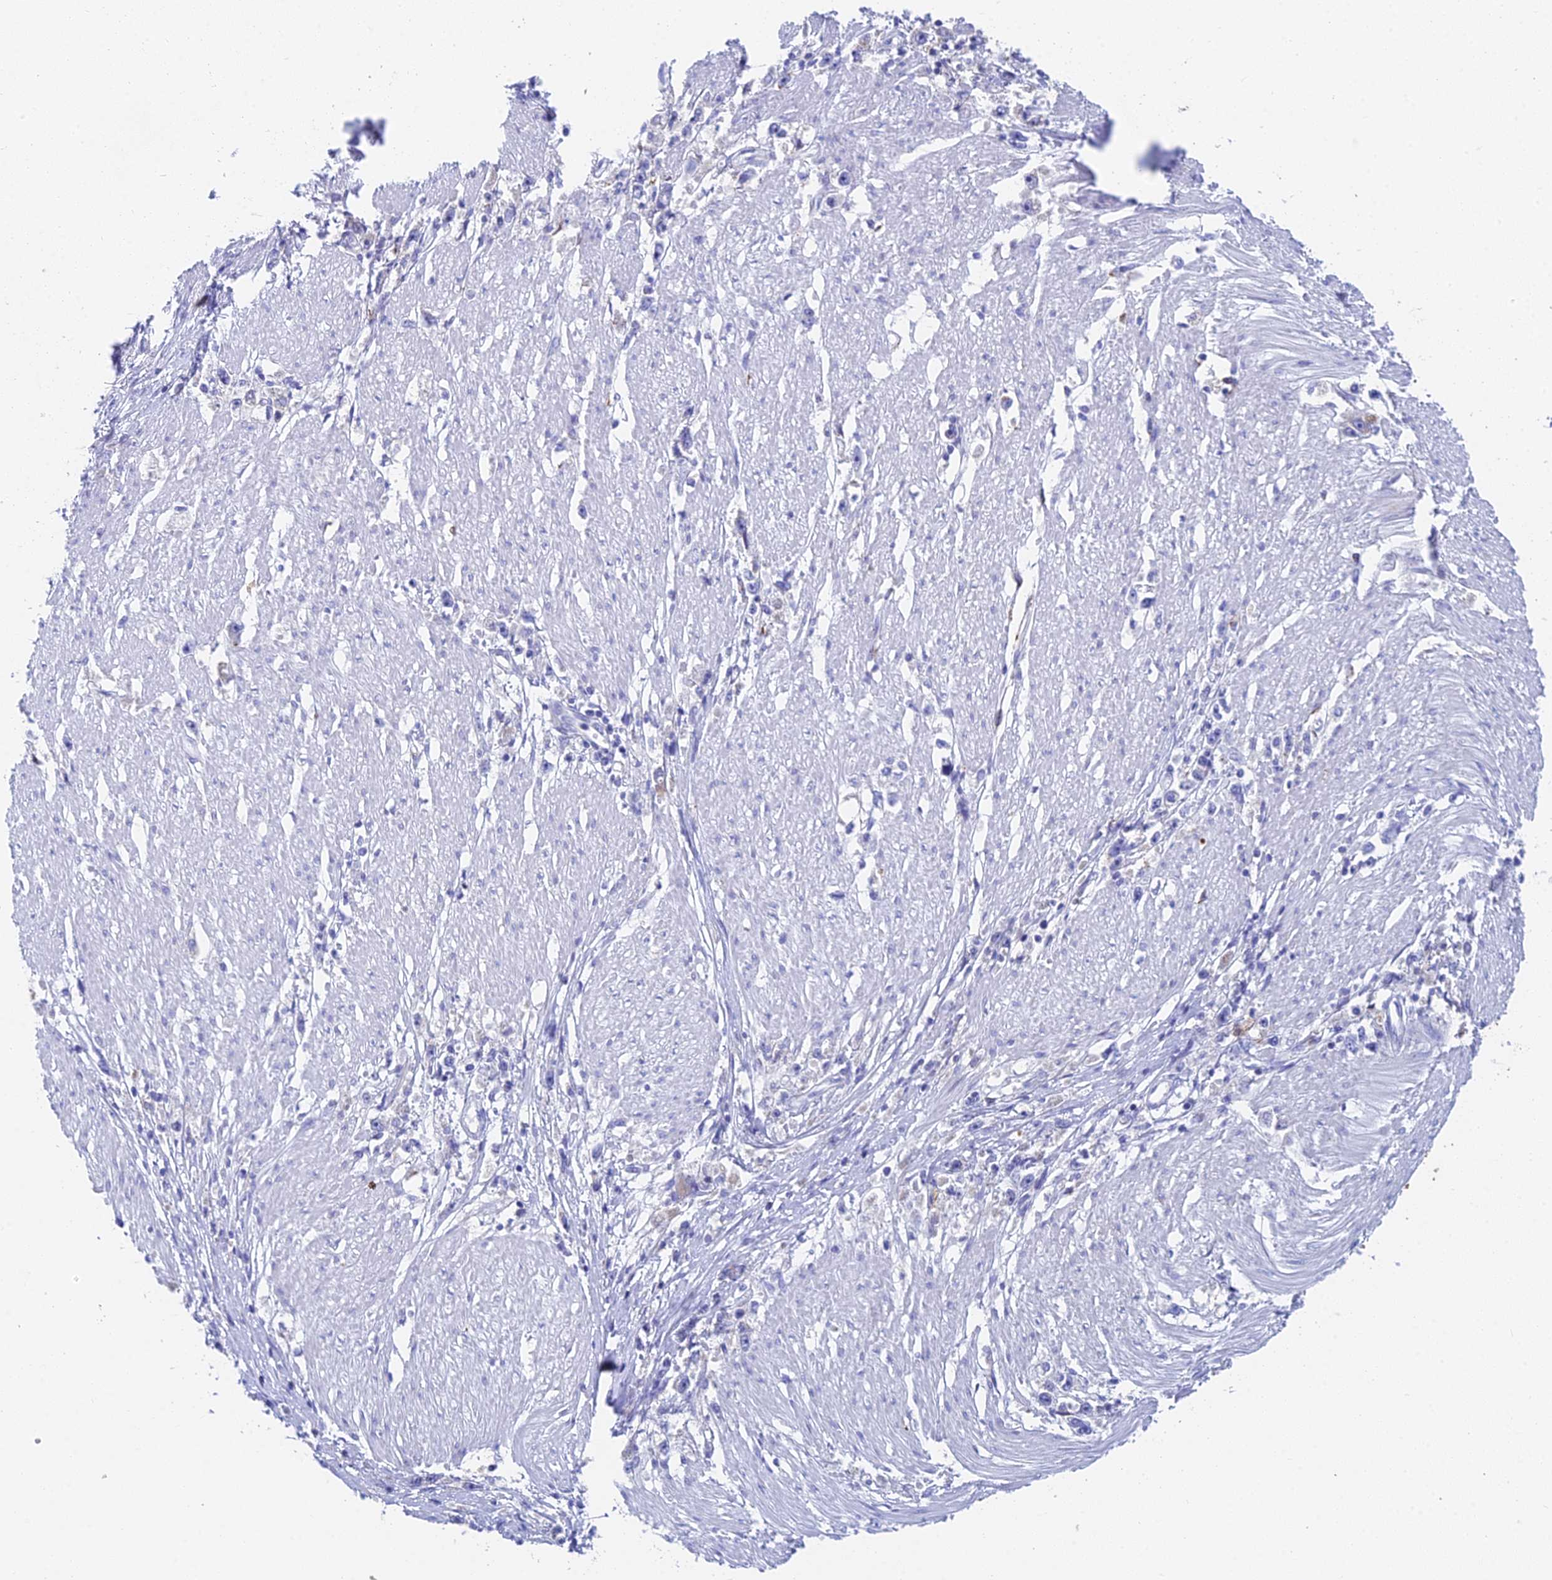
{"staining": {"intensity": "negative", "quantity": "none", "location": "none"}, "tissue": "stomach cancer", "cell_type": "Tumor cells", "image_type": "cancer", "snomed": [{"axis": "morphology", "description": "Adenocarcinoma, NOS"}, {"axis": "topography", "description": "Stomach"}], "caption": "Immunohistochemistry photomicrograph of human stomach cancer stained for a protein (brown), which demonstrates no positivity in tumor cells.", "gene": "ADAMTS13", "patient": {"sex": "female", "age": 59}}